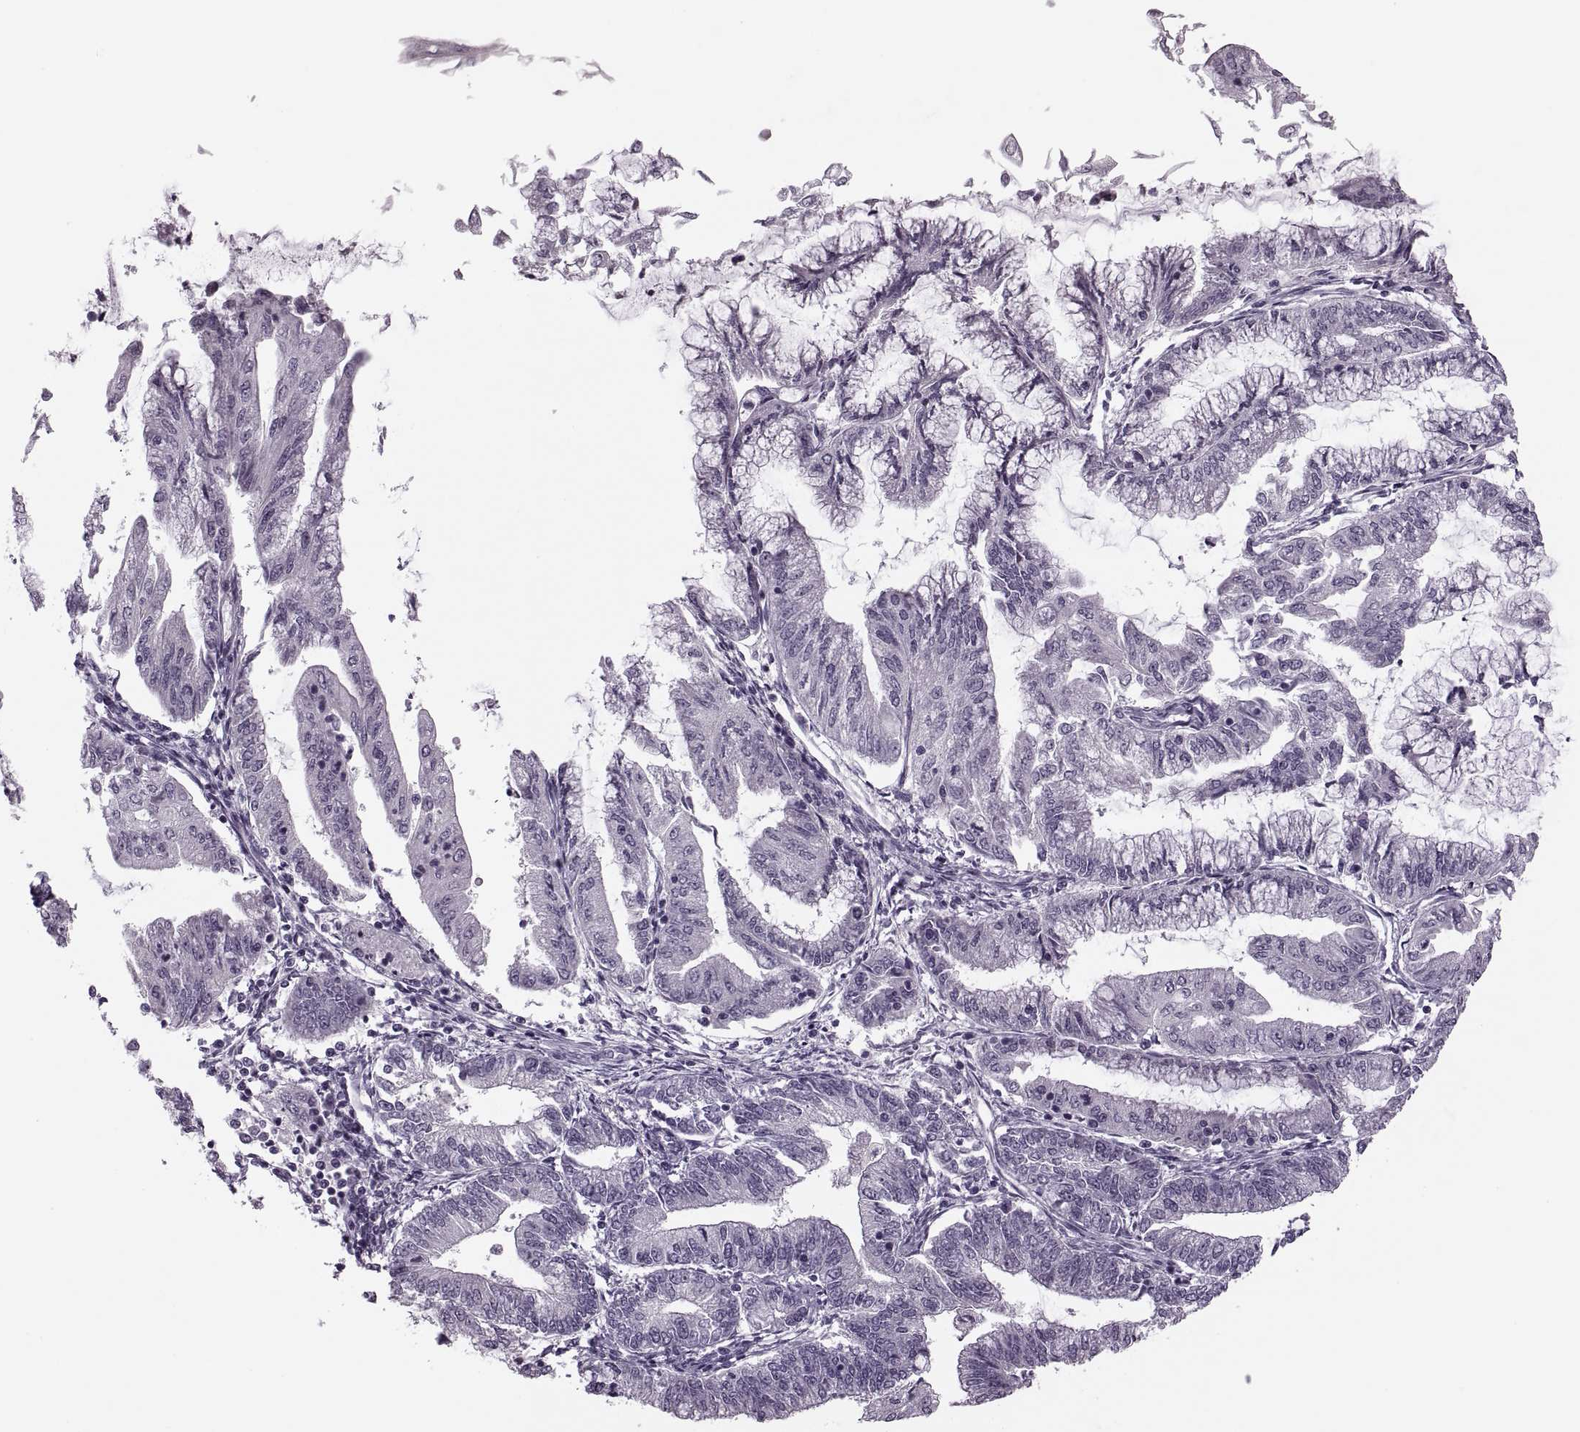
{"staining": {"intensity": "negative", "quantity": "none", "location": "none"}, "tissue": "endometrial cancer", "cell_type": "Tumor cells", "image_type": "cancer", "snomed": [{"axis": "morphology", "description": "Adenocarcinoma, NOS"}, {"axis": "topography", "description": "Endometrium"}], "caption": "DAB (3,3'-diaminobenzidine) immunohistochemical staining of human endometrial adenocarcinoma displays no significant positivity in tumor cells.", "gene": "PRSS54", "patient": {"sex": "female", "age": 55}}